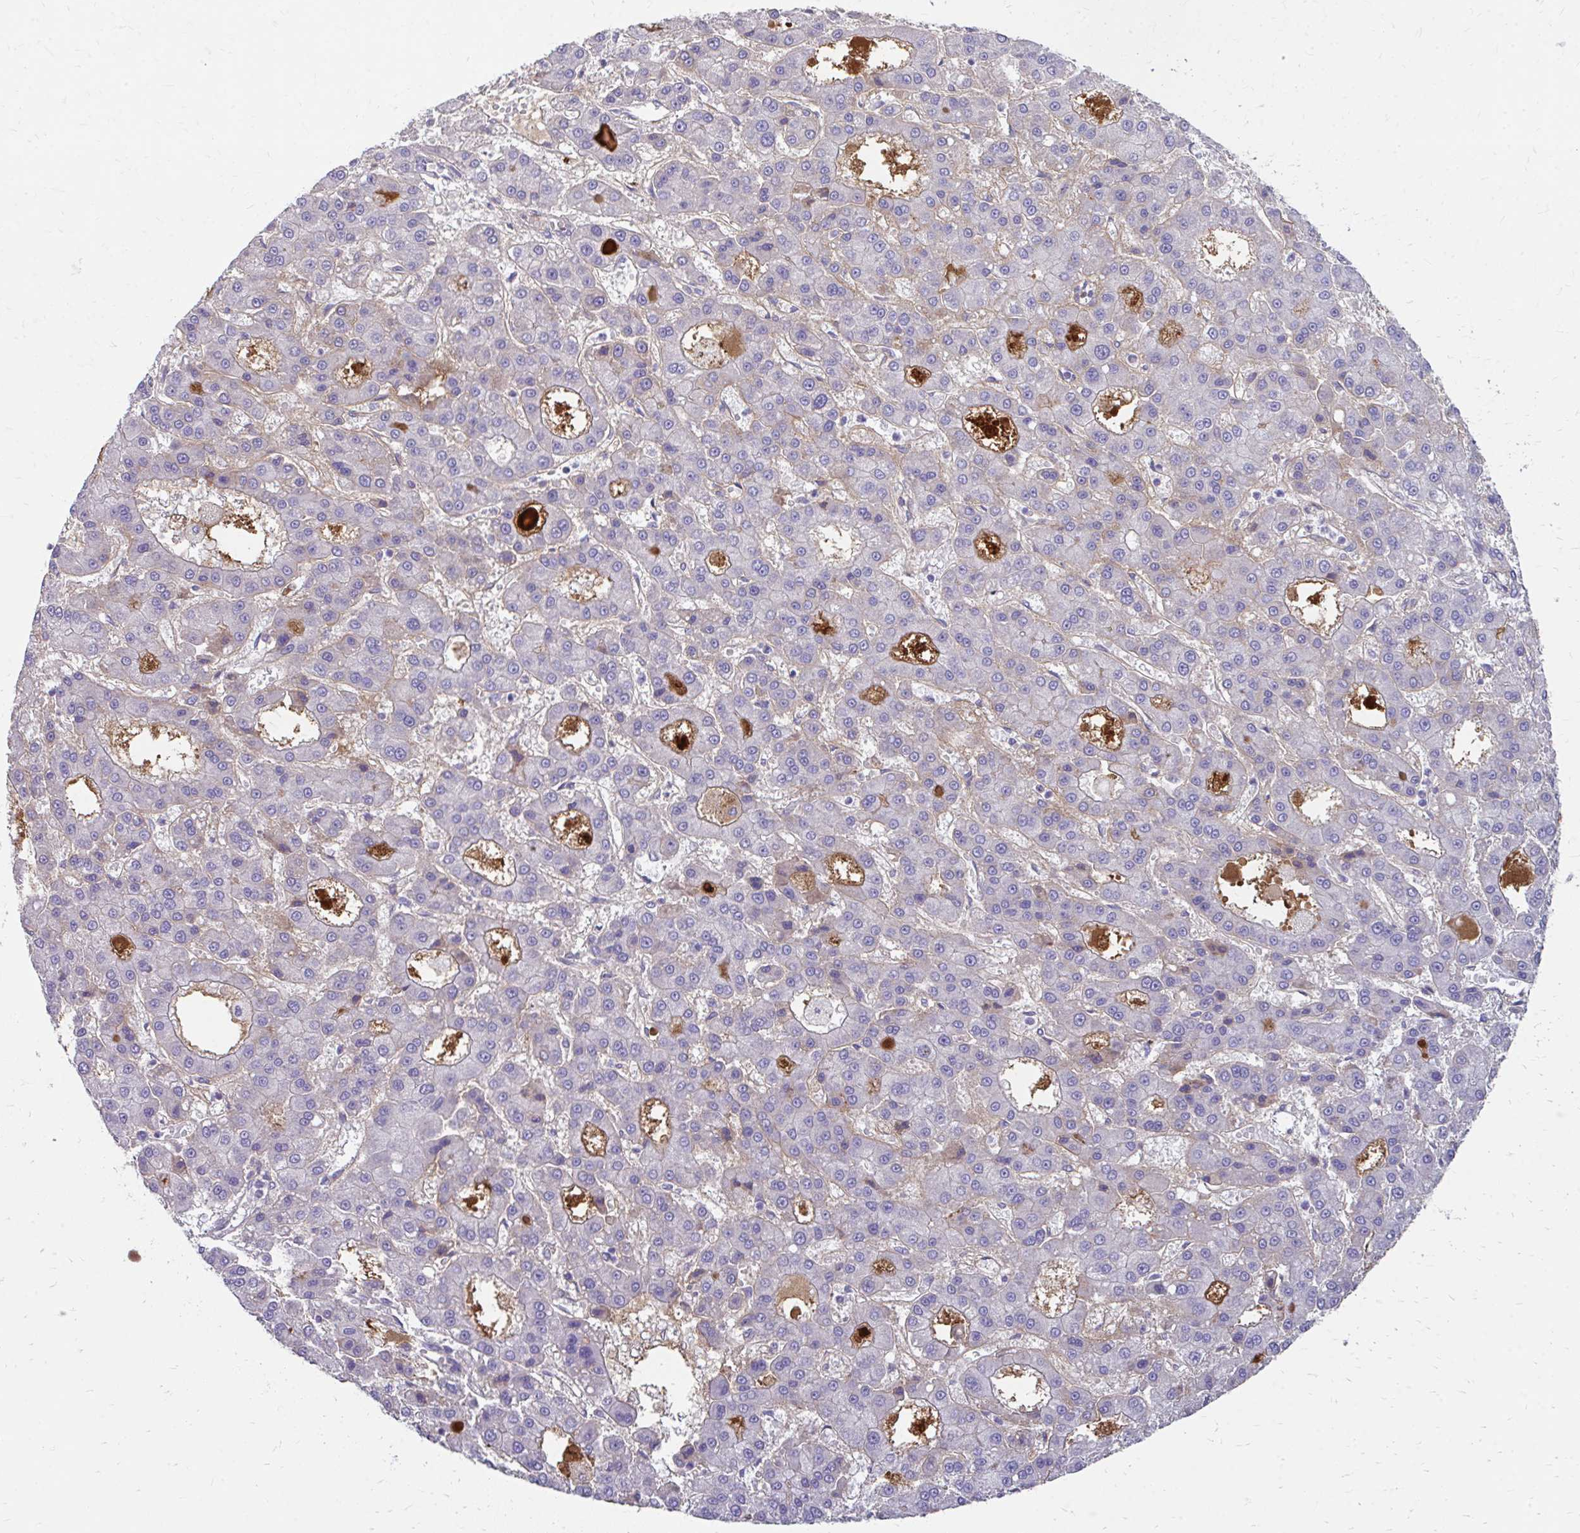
{"staining": {"intensity": "negative", "quantity": "none", "location": "none"}, "tissue": "liver cancer", "cell_type": "Tumor cells", "image_type": "cancer", "snomed": [{"axis": "morphology", "description": "Carcinoma, Hepatocellular, NOS"}, {"axis": "topography", "description": "Liver"}], "caption": "Immunohistochemistry micrograph of human hepatocellular carcinoma (liver) stained for a protein (brown), which reveals no staining in tumor cells.", "gene": "CFH", "patient": {"sex": "male", "age": 70}}